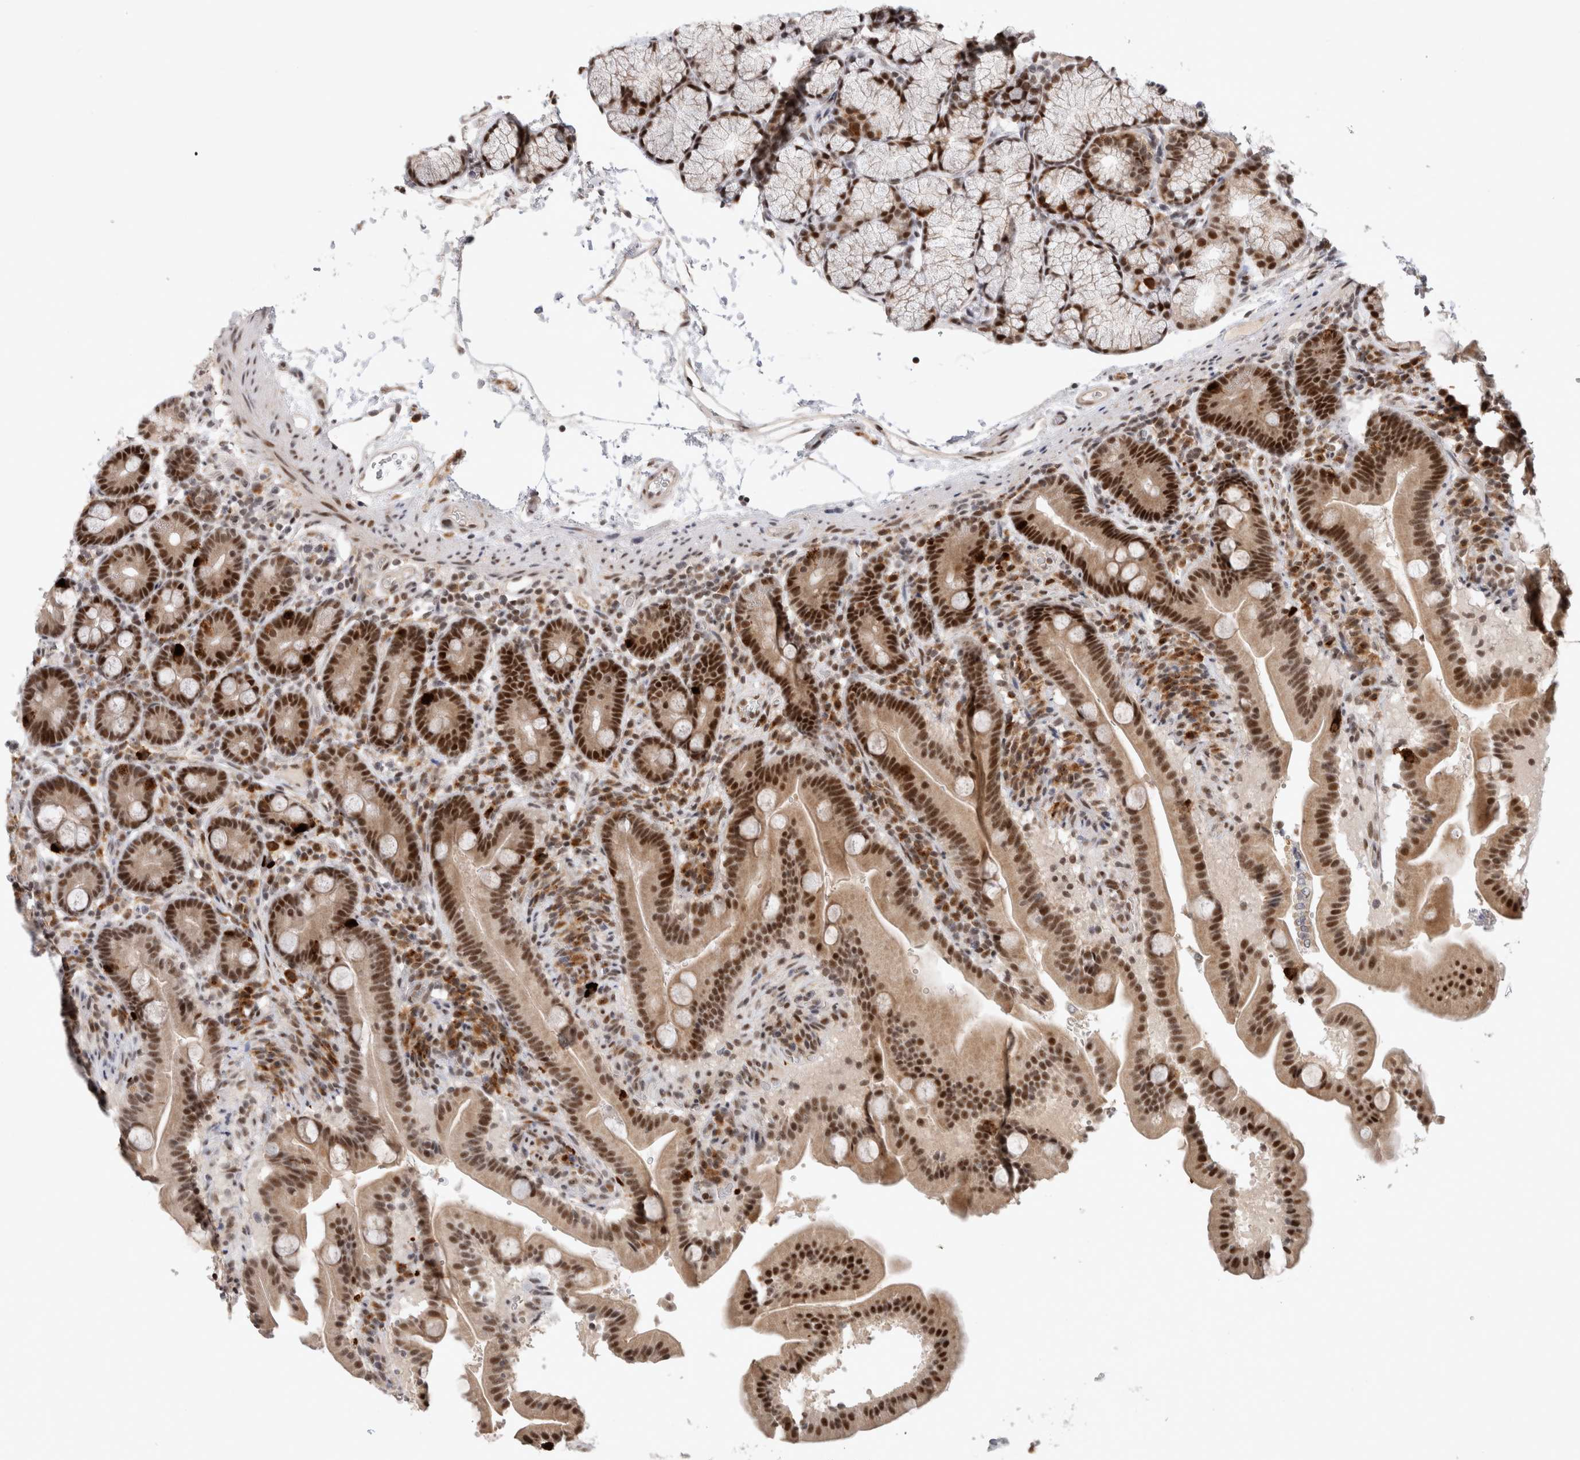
{"staining": {"intensity": "strong", "quantity": ">75%", "location": "nuclear"}, "tissue": "duodenum", "cell_type": "Glandular cells", "image_type": "normal", "snomed": [{"axis": "morphology", "description": "Normal tissue, NOS"}, {"axis": "topography", "description": "Duodenum"}], "caption": "A brown stain highlights strong nuclear positivity of a protein in glandular cells of benign duodenum. The staining is performed using DAB brown chromogen to label protein expression. The nuclei are counter-stained blue using hematoxylin.", "gene": "HESX1", "patient": {"sex": "male", "age": 54}}